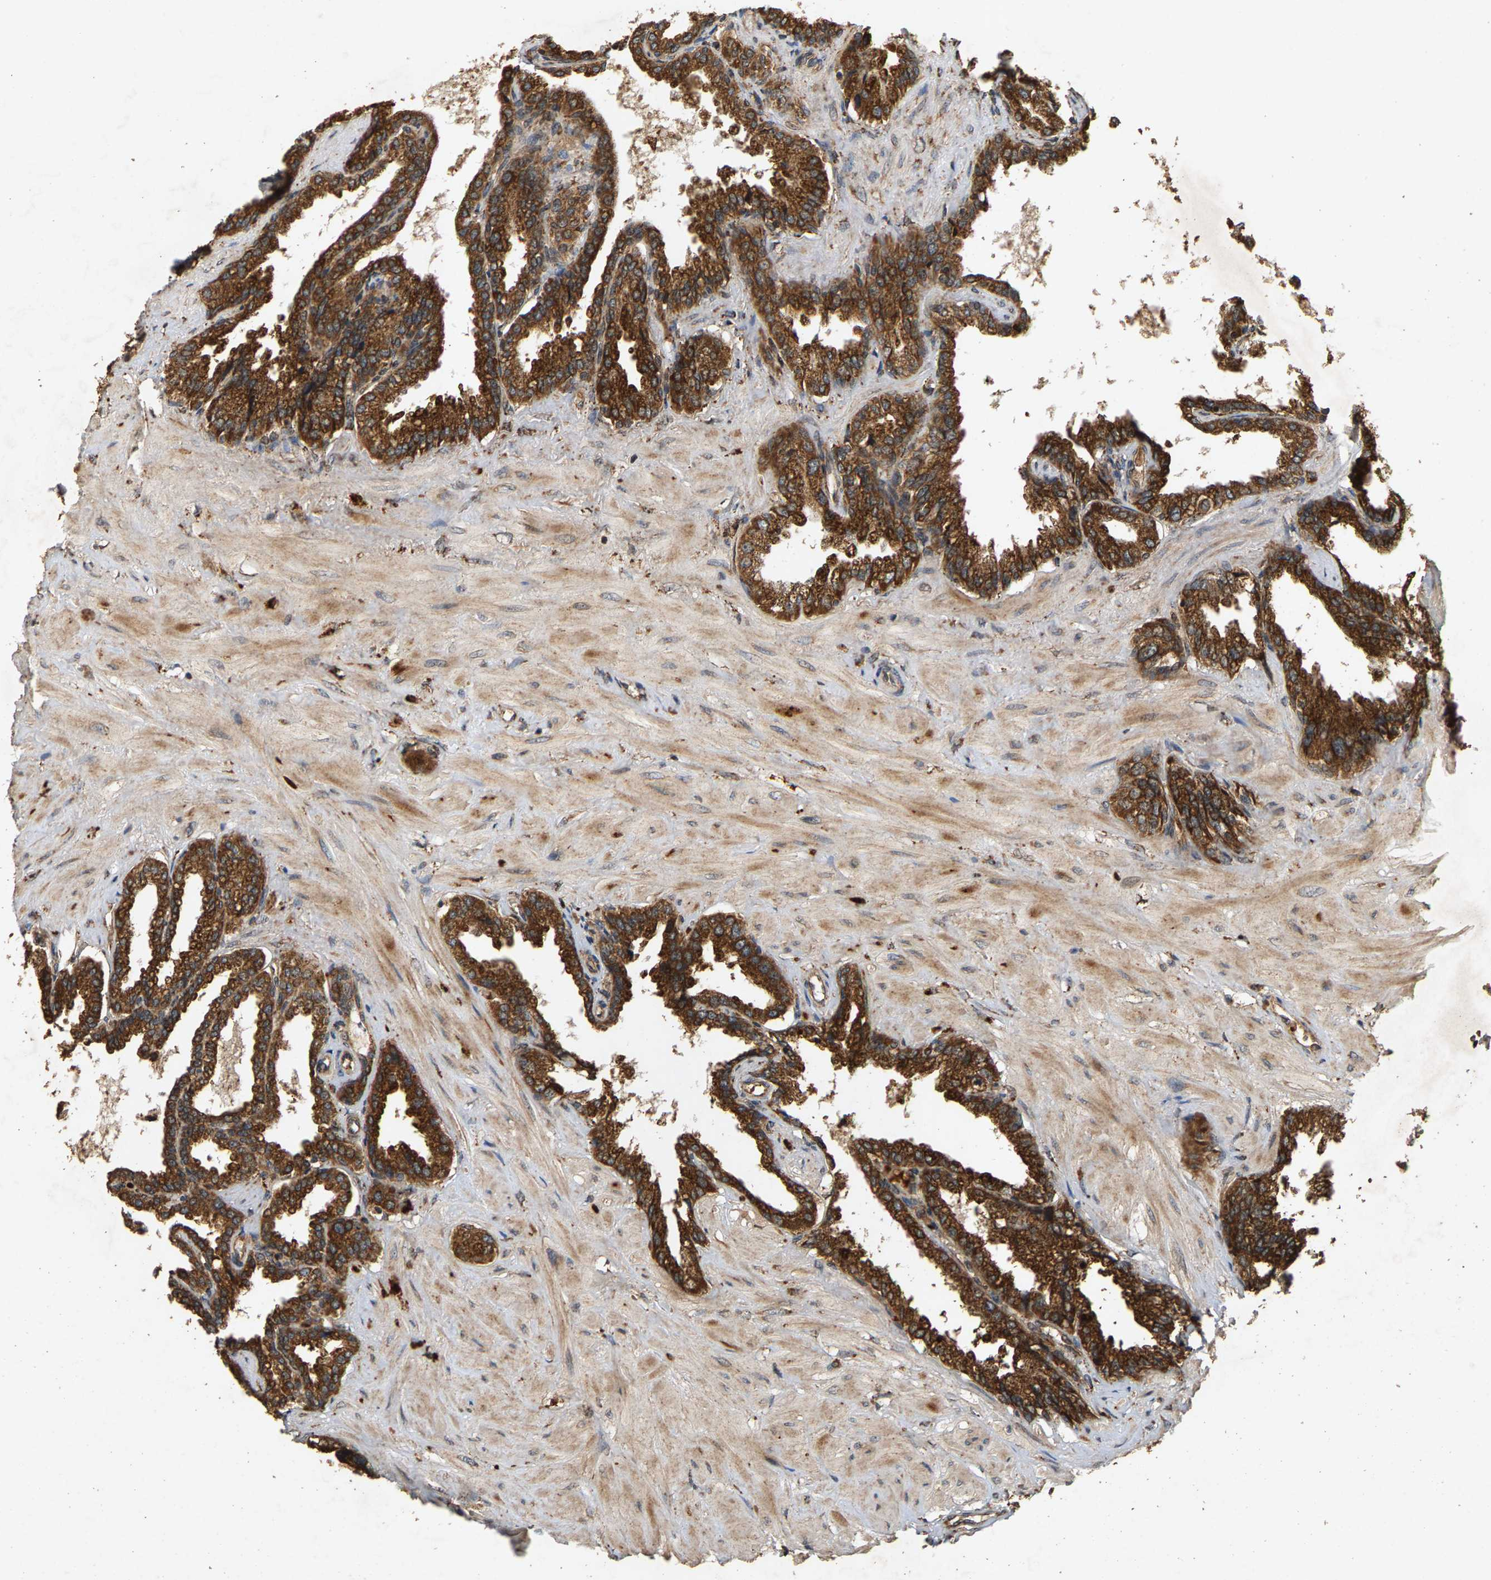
{"staining": {"intensity": "strong", "quantity": ">75%", "location": "cytoplasmic/membranous"}, "tissue": "seminal vesicle", "cell_type": "Glandular cells", "image_type": "normal", "snomed": [{"axis": "morphology", "description": "Normal tissue, NOS"}, {"axis": "topography", "description": "Seminal veicle"}], "caption": "DAB (3,3'-diaminobenzidine) immunohistochemical staining of unremarkable human seminal vesicle demonstrates strong cytoplasmic/membranous protein positivity in about >75% of glandular cells.", "gene": "CIDEC", "patient": {"sex": "male", "age": 46}}